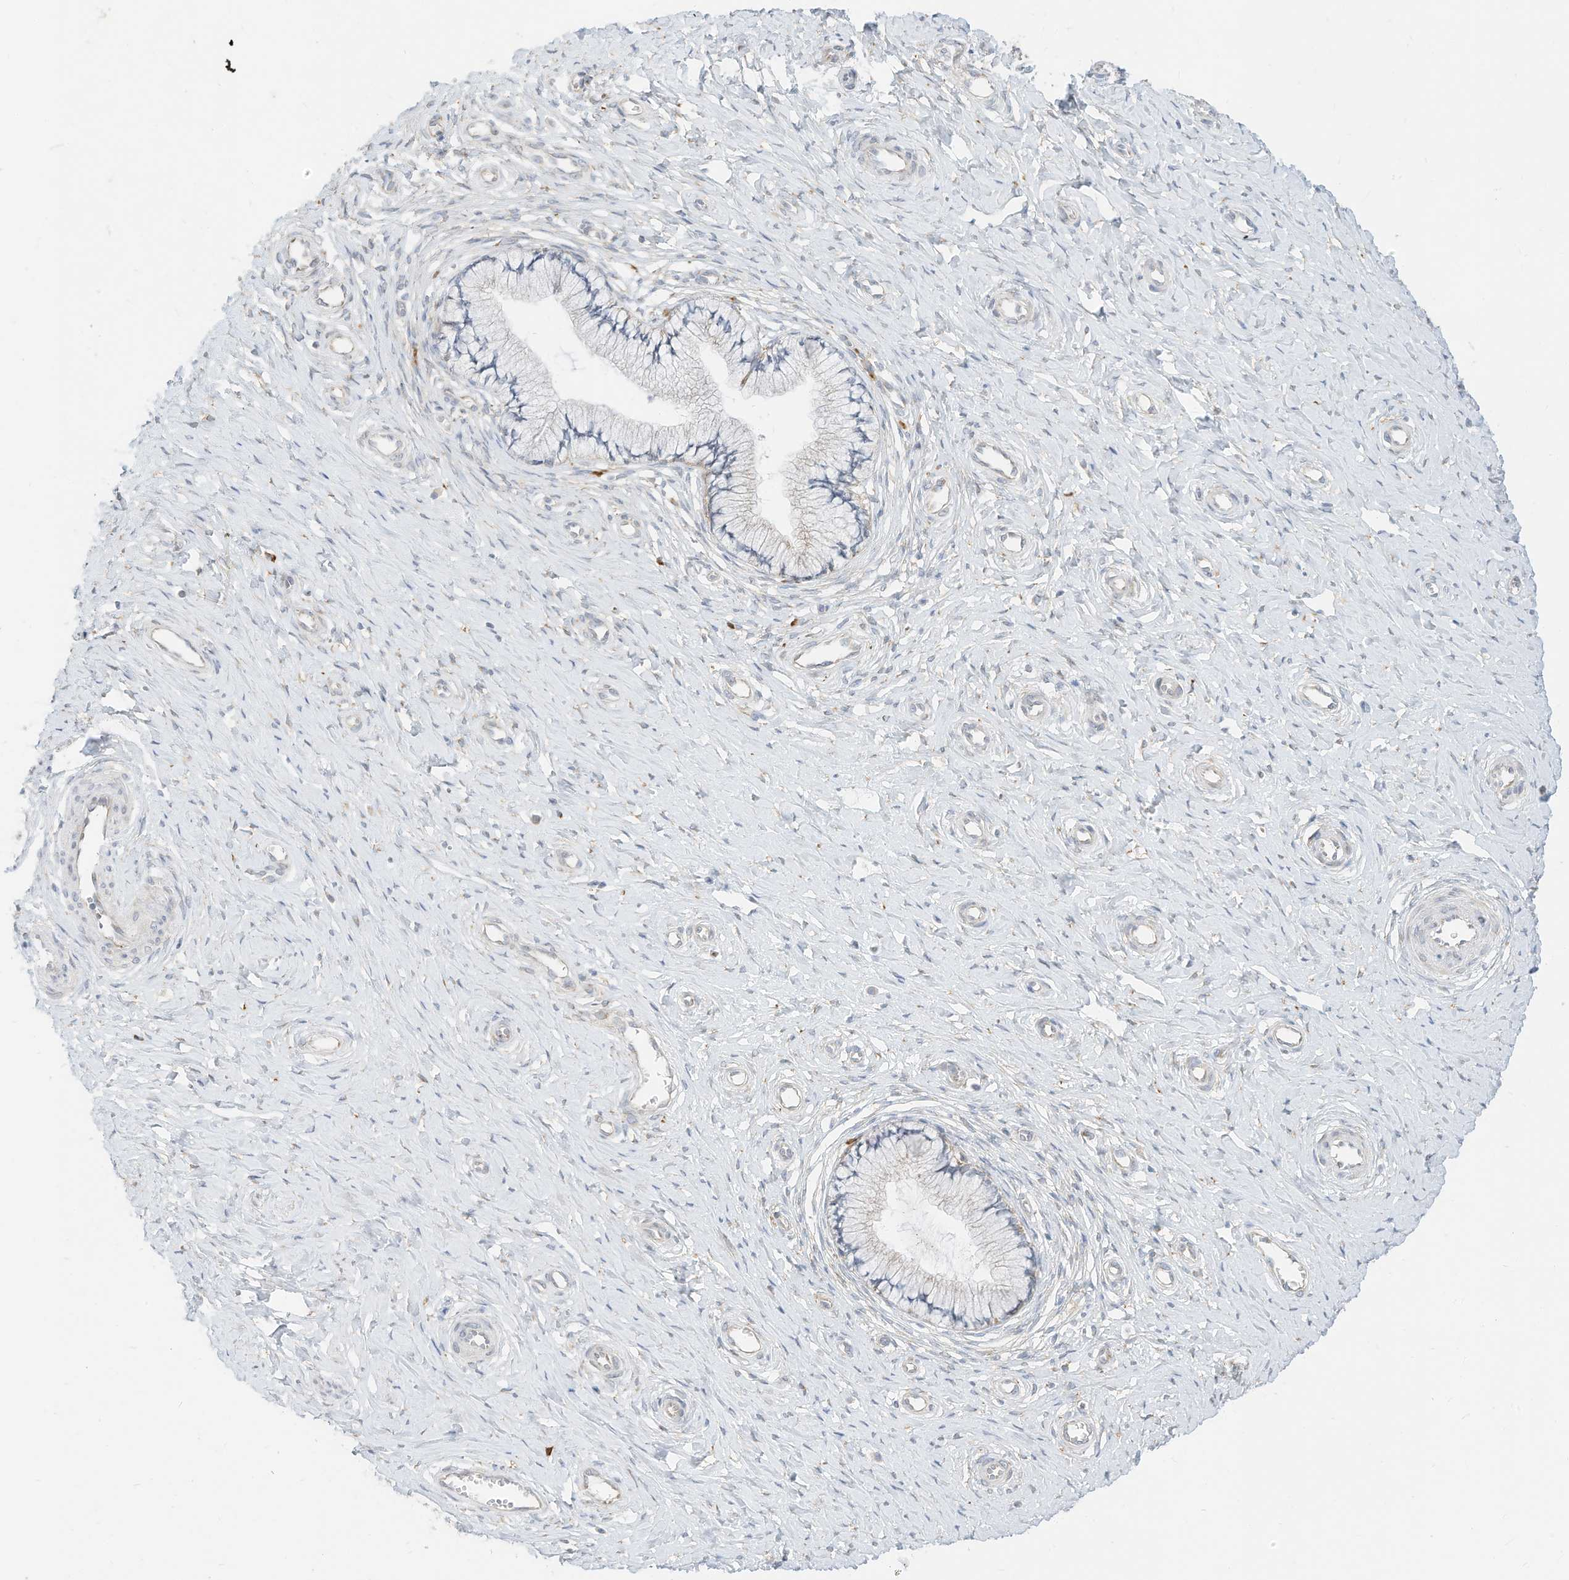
{"staining": {"intensity": "negative", "quantity": "none", "location": "none"}, "tissue": "cervix", "cell_type": "Glandular cells", "image_type": "normal", "snomed": [{"axis": "morphology", "description": "Normal tissue, NOS"}, {"axis": "topography", "description": "Cervix"}], "caption": "The photomicrograph demonstrates no staining of glandular cells in benign cervix.", "gene": "STT3A", "patient": {"sex": "female", "age": 36}}